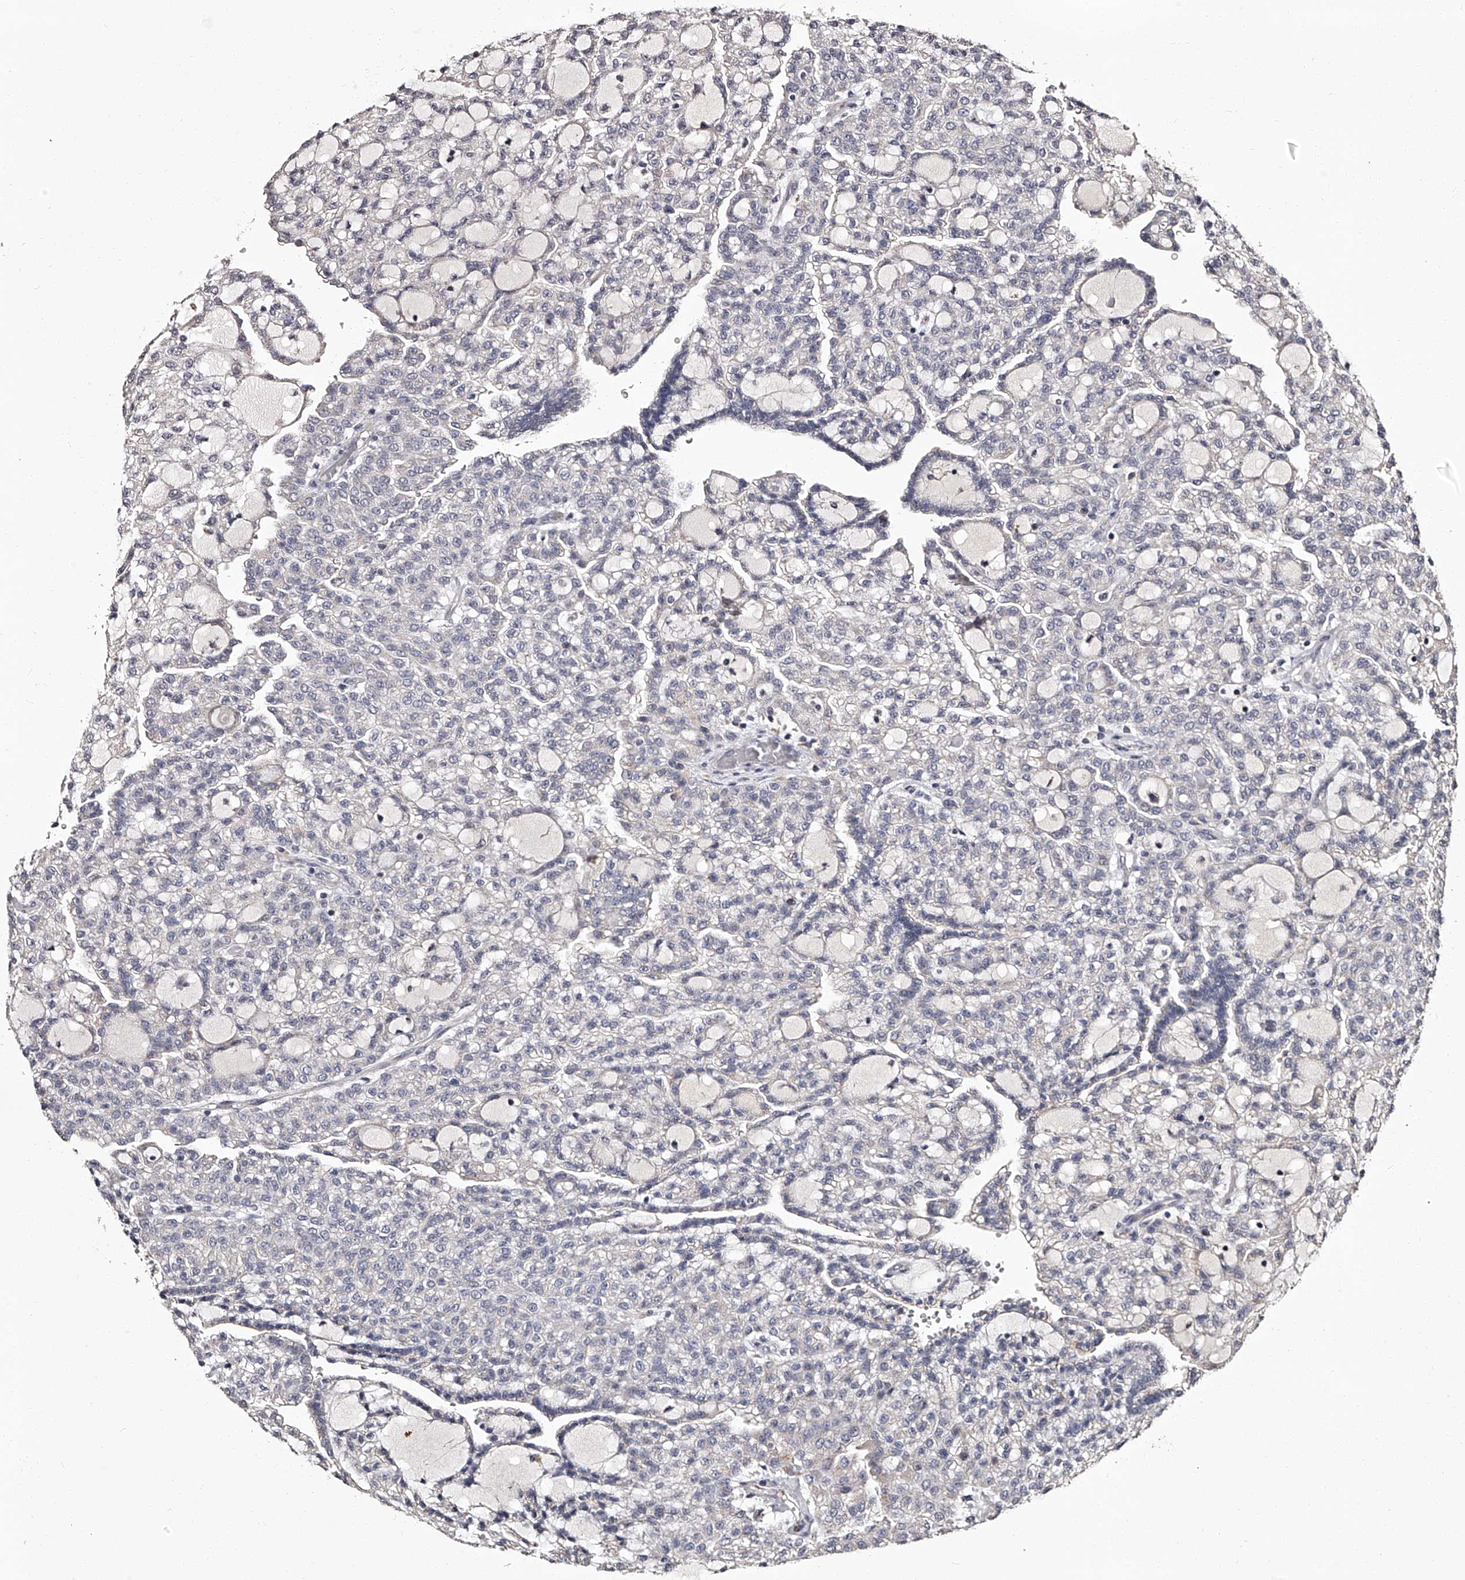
{"staining": {"intensity": "negative", "quantity": "none", "location": "none"}, "tissue": "renal cancer", "cell_type": "Tumor cells", "image_type": "cancer", "snomed": [{"axis": "morphology", "description": "Adenocarcinoma, NOS"}, {"axis": "topography", "description": "Kidney"}], "caption": "DAB (3,3'-diaminobenzidine) immunohistochemical staining of renal adenocarcinoma reveals no significant expression in tumor cells.", "gene": "RSC1A1", "patient": {"sex": "male", "age": 63}}